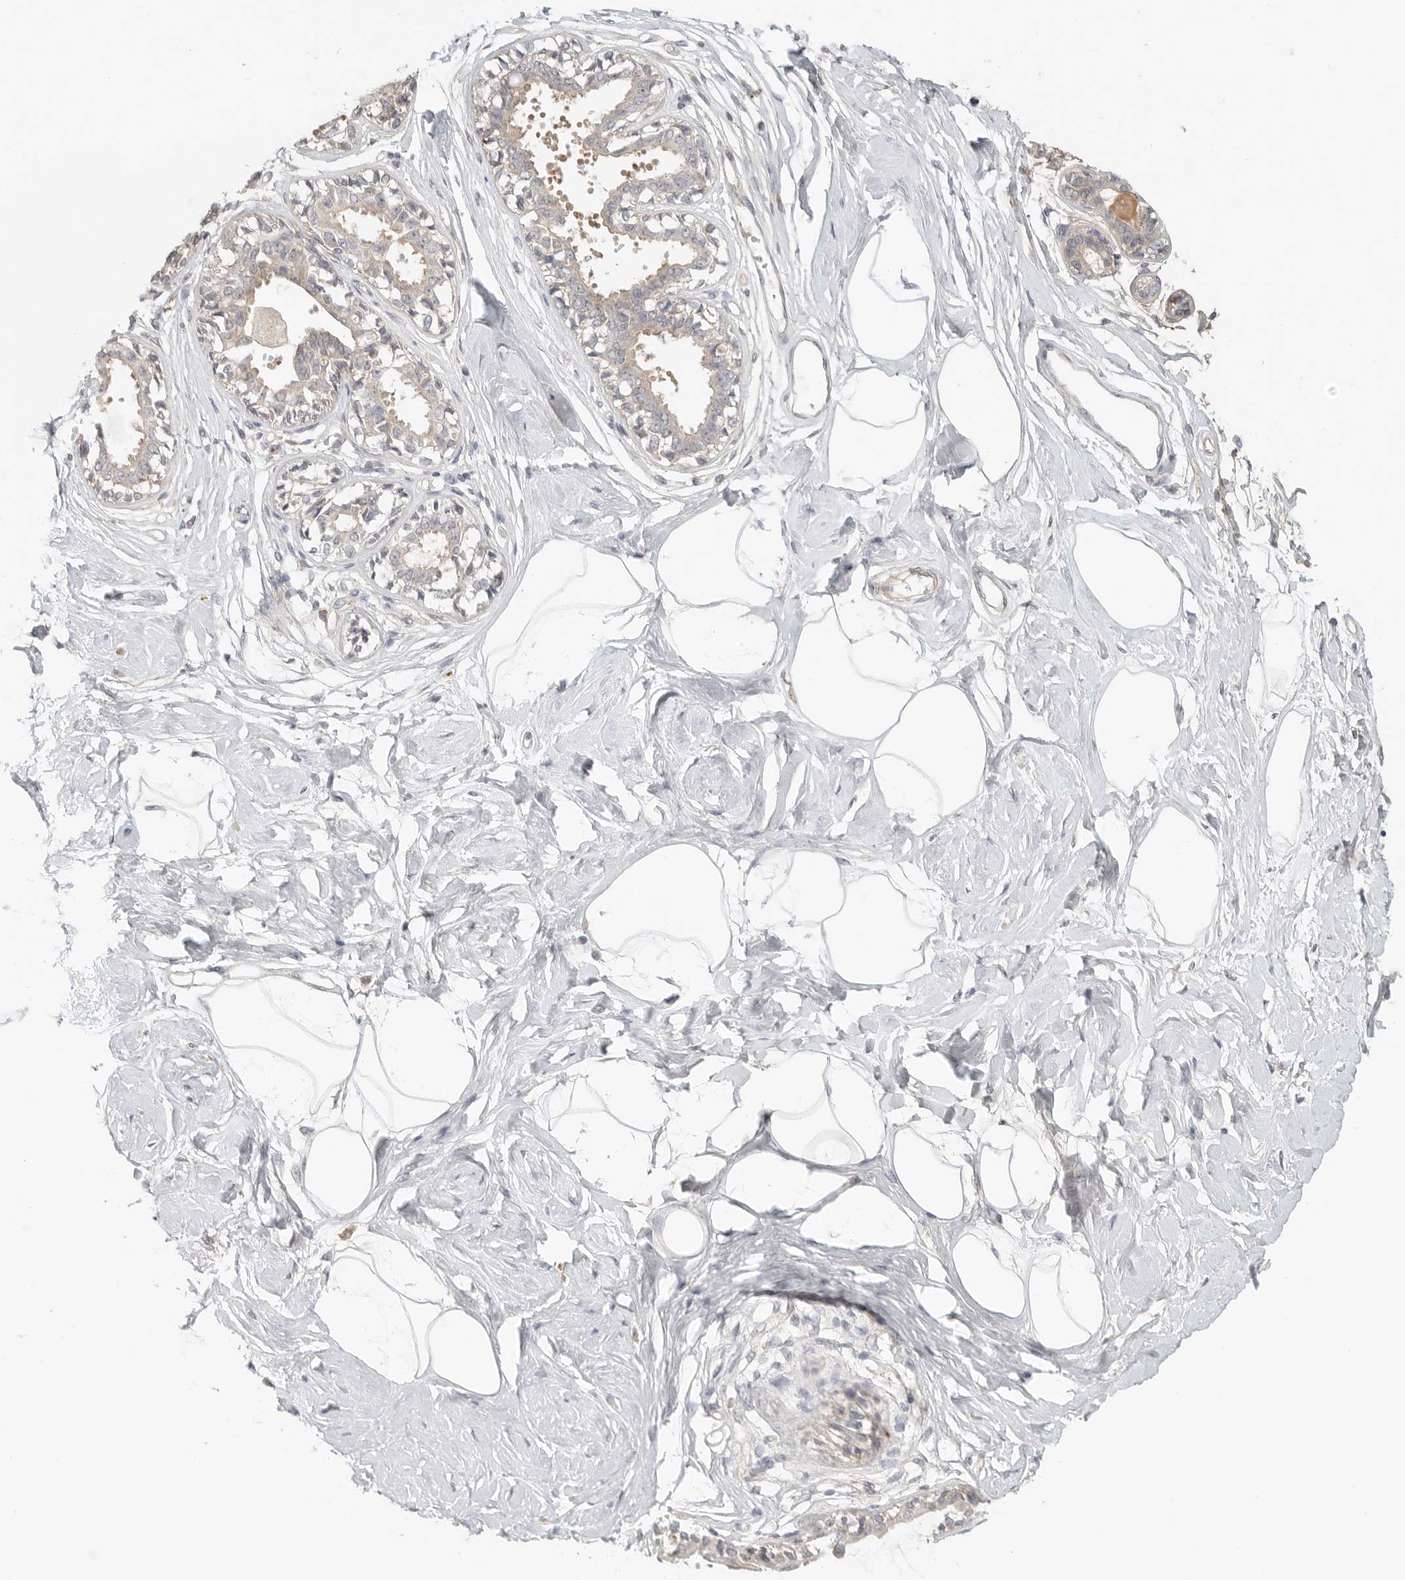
{"staining": {"intensity": "negative", "quantity": "none", "location": "none"}, "tissue": "breast", "cell_type": "Adipocytes", "image_type": "normal", "snomed": [{"axis": "morphology", "description": "Normal tissue, NOS"}, {"axis": "topography", "description": "Breast"}], "caption": "A photomicrograph of breast stained for a protein demonstrates no brown staining in adipocytes.", "gene": "HDAC6", "patient": {"sex": "female", "age": 45}}